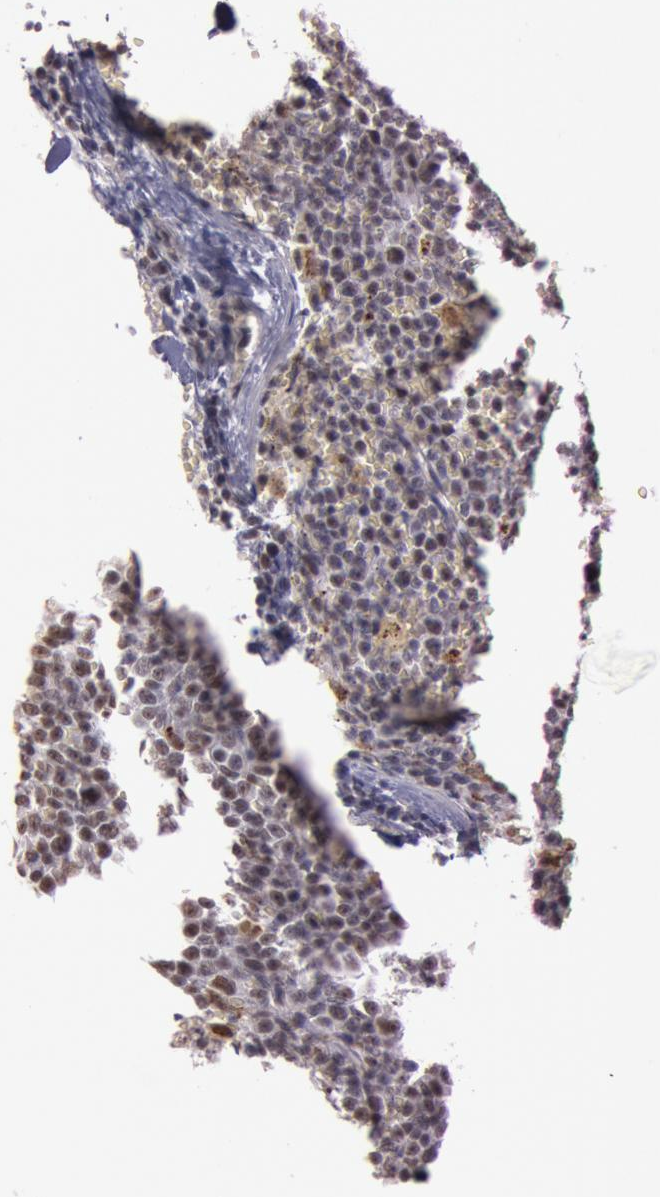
{"staining": {"intensity": "moderate", "quantity": "25%-75%", "location": "nuclear"}, "tissue": "lymphoma", "cell_type": "Tumor cells", "image_type": "cancer", "snomed": [{"axis": "morphology", "description": "Malignant lymphoma, non-Hodgkin's type, Low grade"}, {"axis": "topography", "description": "Lymph node"}], "caption": "A brown stain shows moderate nuclear positivity of a protein in human lymphoma tumor cells.", "gene": "TASL", "patient": {"sex": "male", "age": 50}}